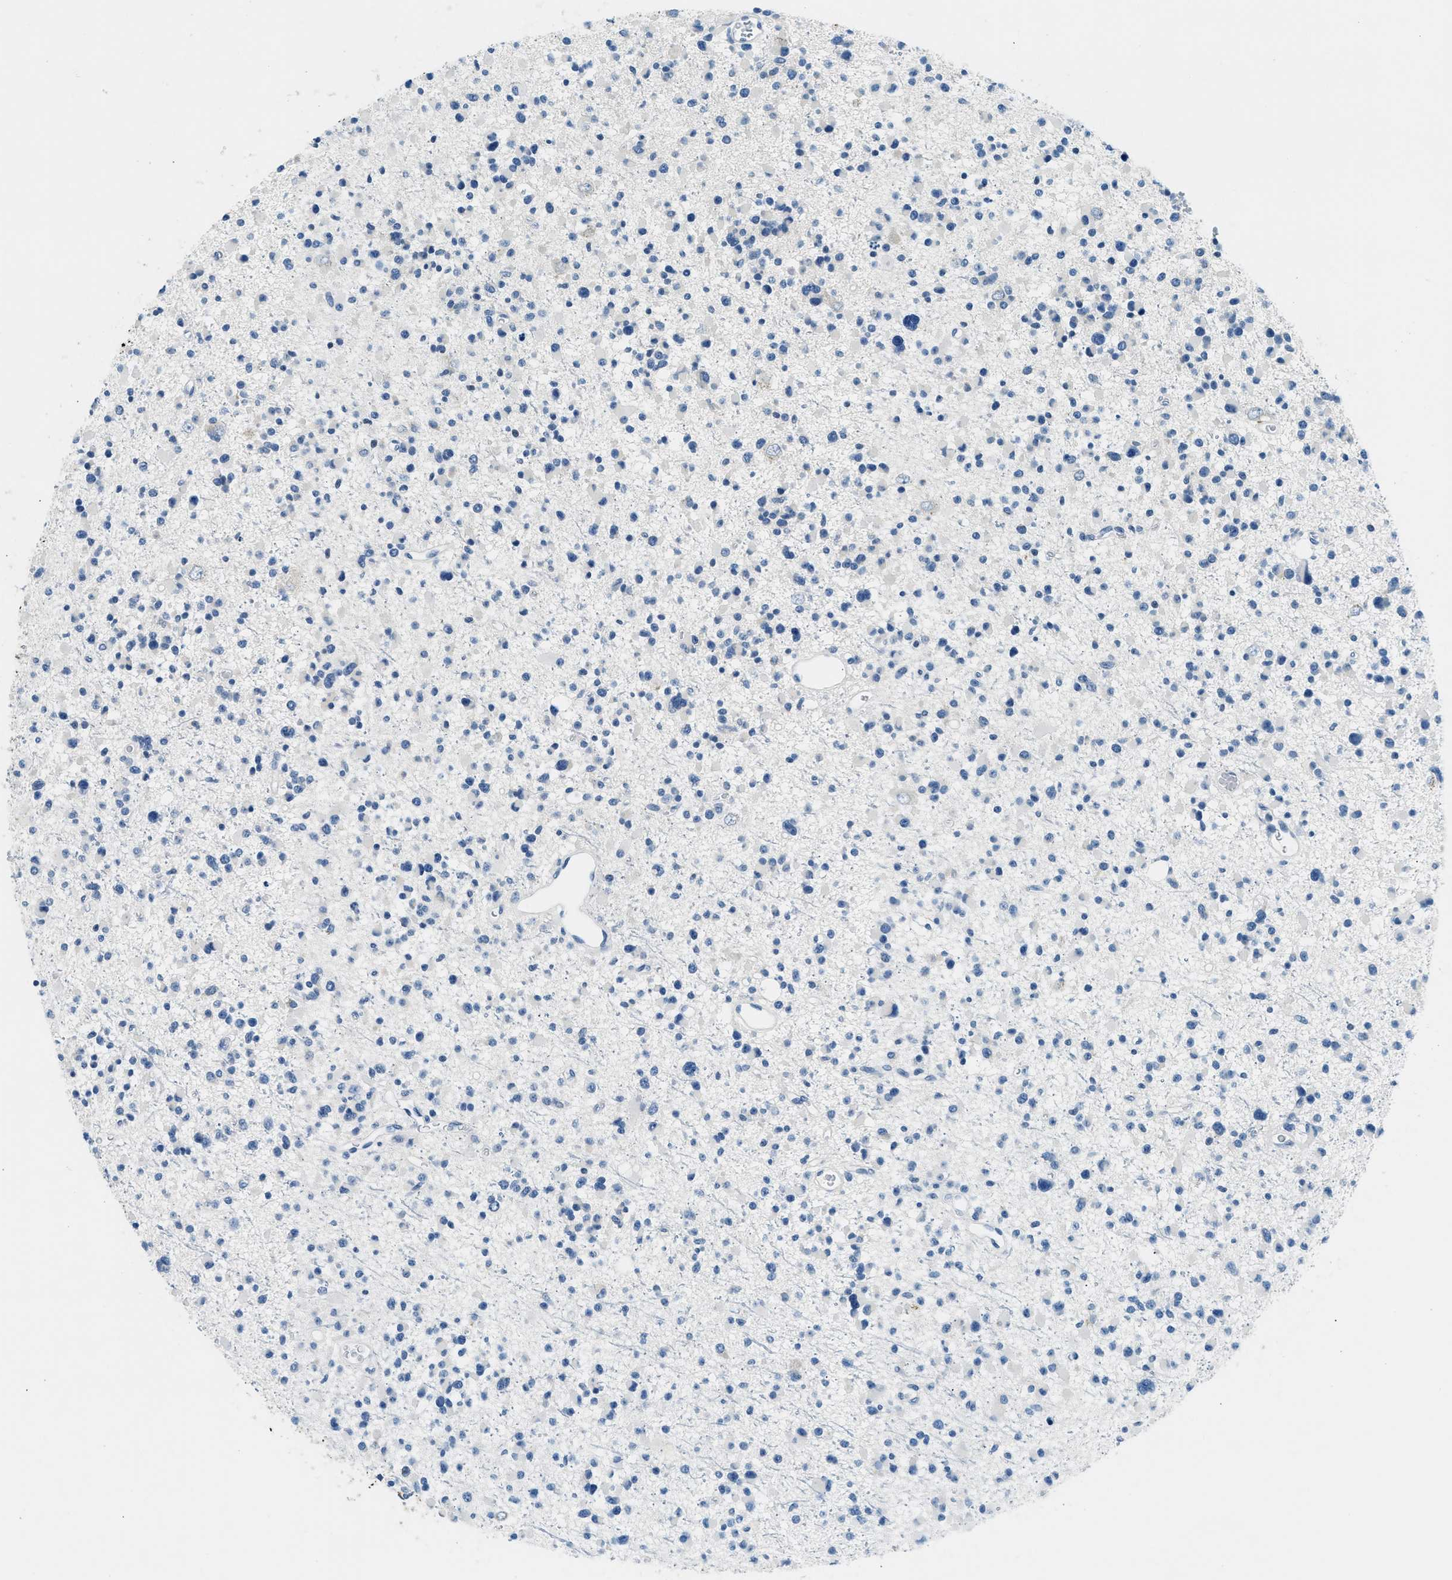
{"staining": {"intensity": "negative", "quantity": "none", "location": "none"}, "tissue": "glioma", "cell_type": "Tumor cells", "image_type": "cancer", "snomed": [{"axis": "morphology", "description": "Glioma, malignant, Low grade"}, {"axis": "topography", "description": "Brain"}], "caption": "There is no significant staining in tumor cells of glioma.", "gene": "CFAP20", "patient": {"sex": "female", "age": 22}}